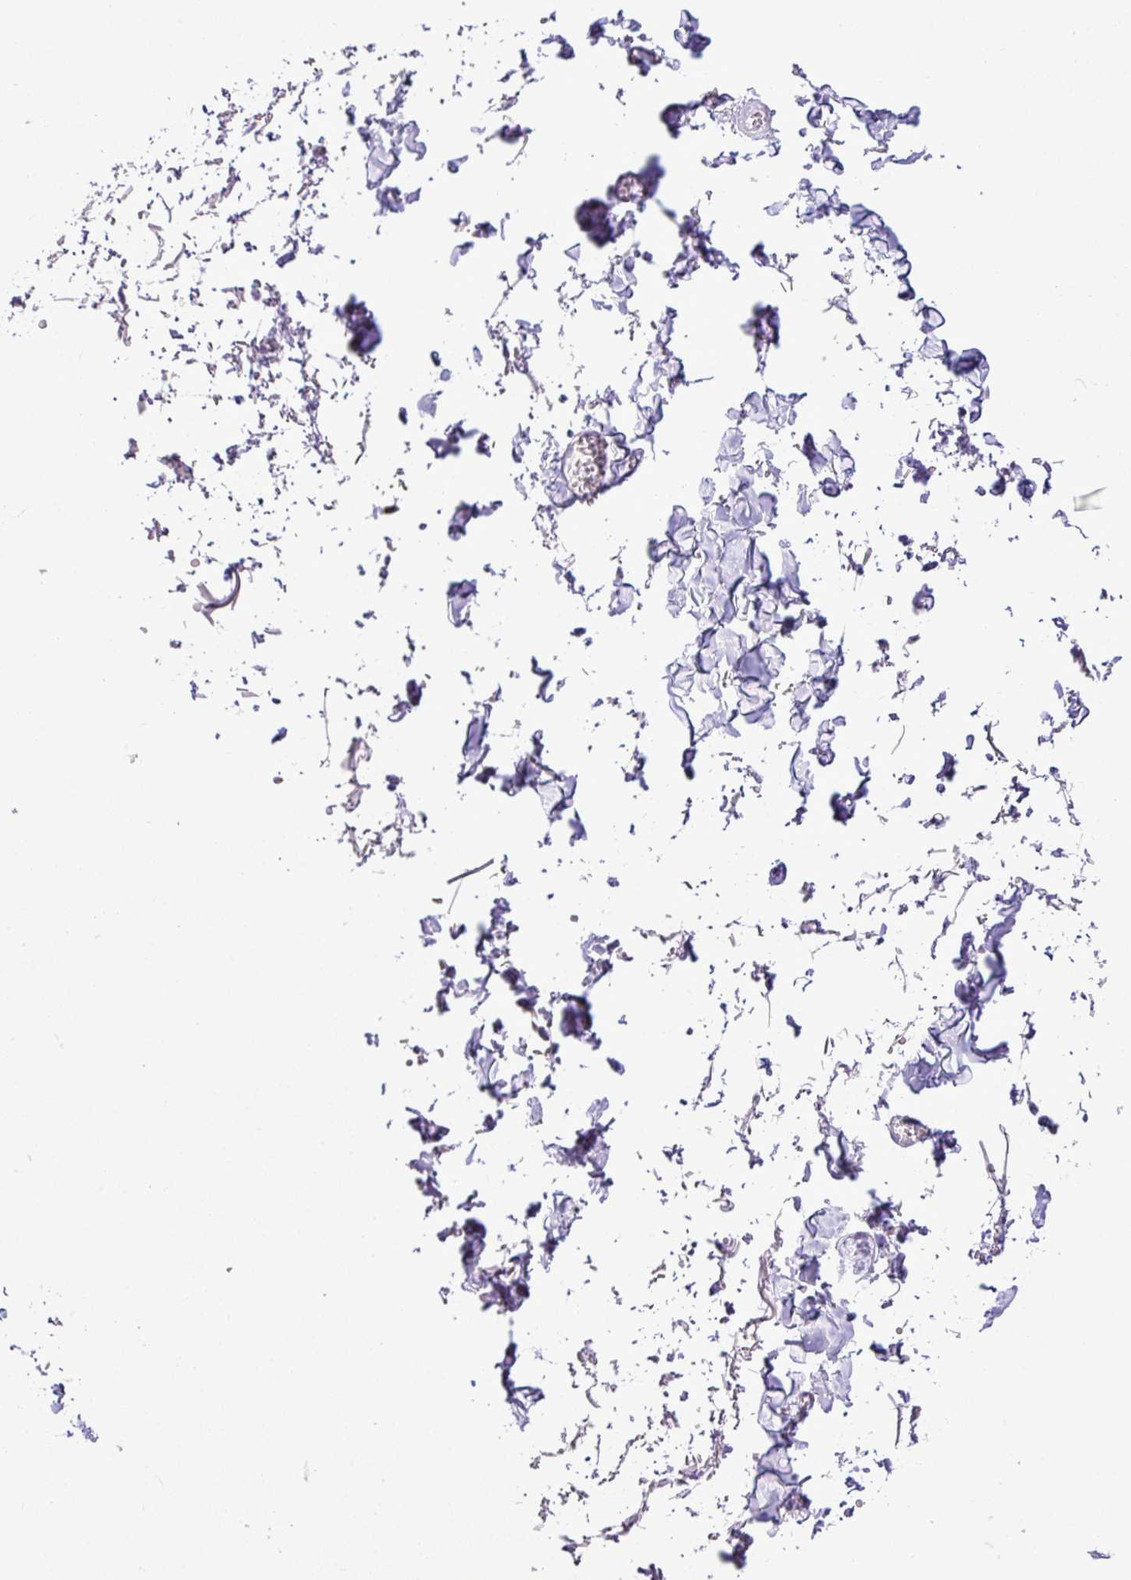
{"staining": {"intensity": "negative", "quantity": "none", "location": "none"}, "tissue": "soft tissue", "cell_type": "Fibroblasts", "image_type": "normal", "snomed": [{"axis": "morphology", "description": "Normal tissue, NOS"}, {"axis": "topography", "description": "Vulva"}, {"axis": "topography", "description": "Vagina"}, {"axis": "topography", "description": "Peripheral nerve tissue"}], "caption": "DAB immunohistochemical staining of normal soft tissue reveals no significant staining in fibroblasts. Nuclei are stained in blue.", "gene": "ZSCAN5A", "patient": {"sex": "female", "age": 66}}